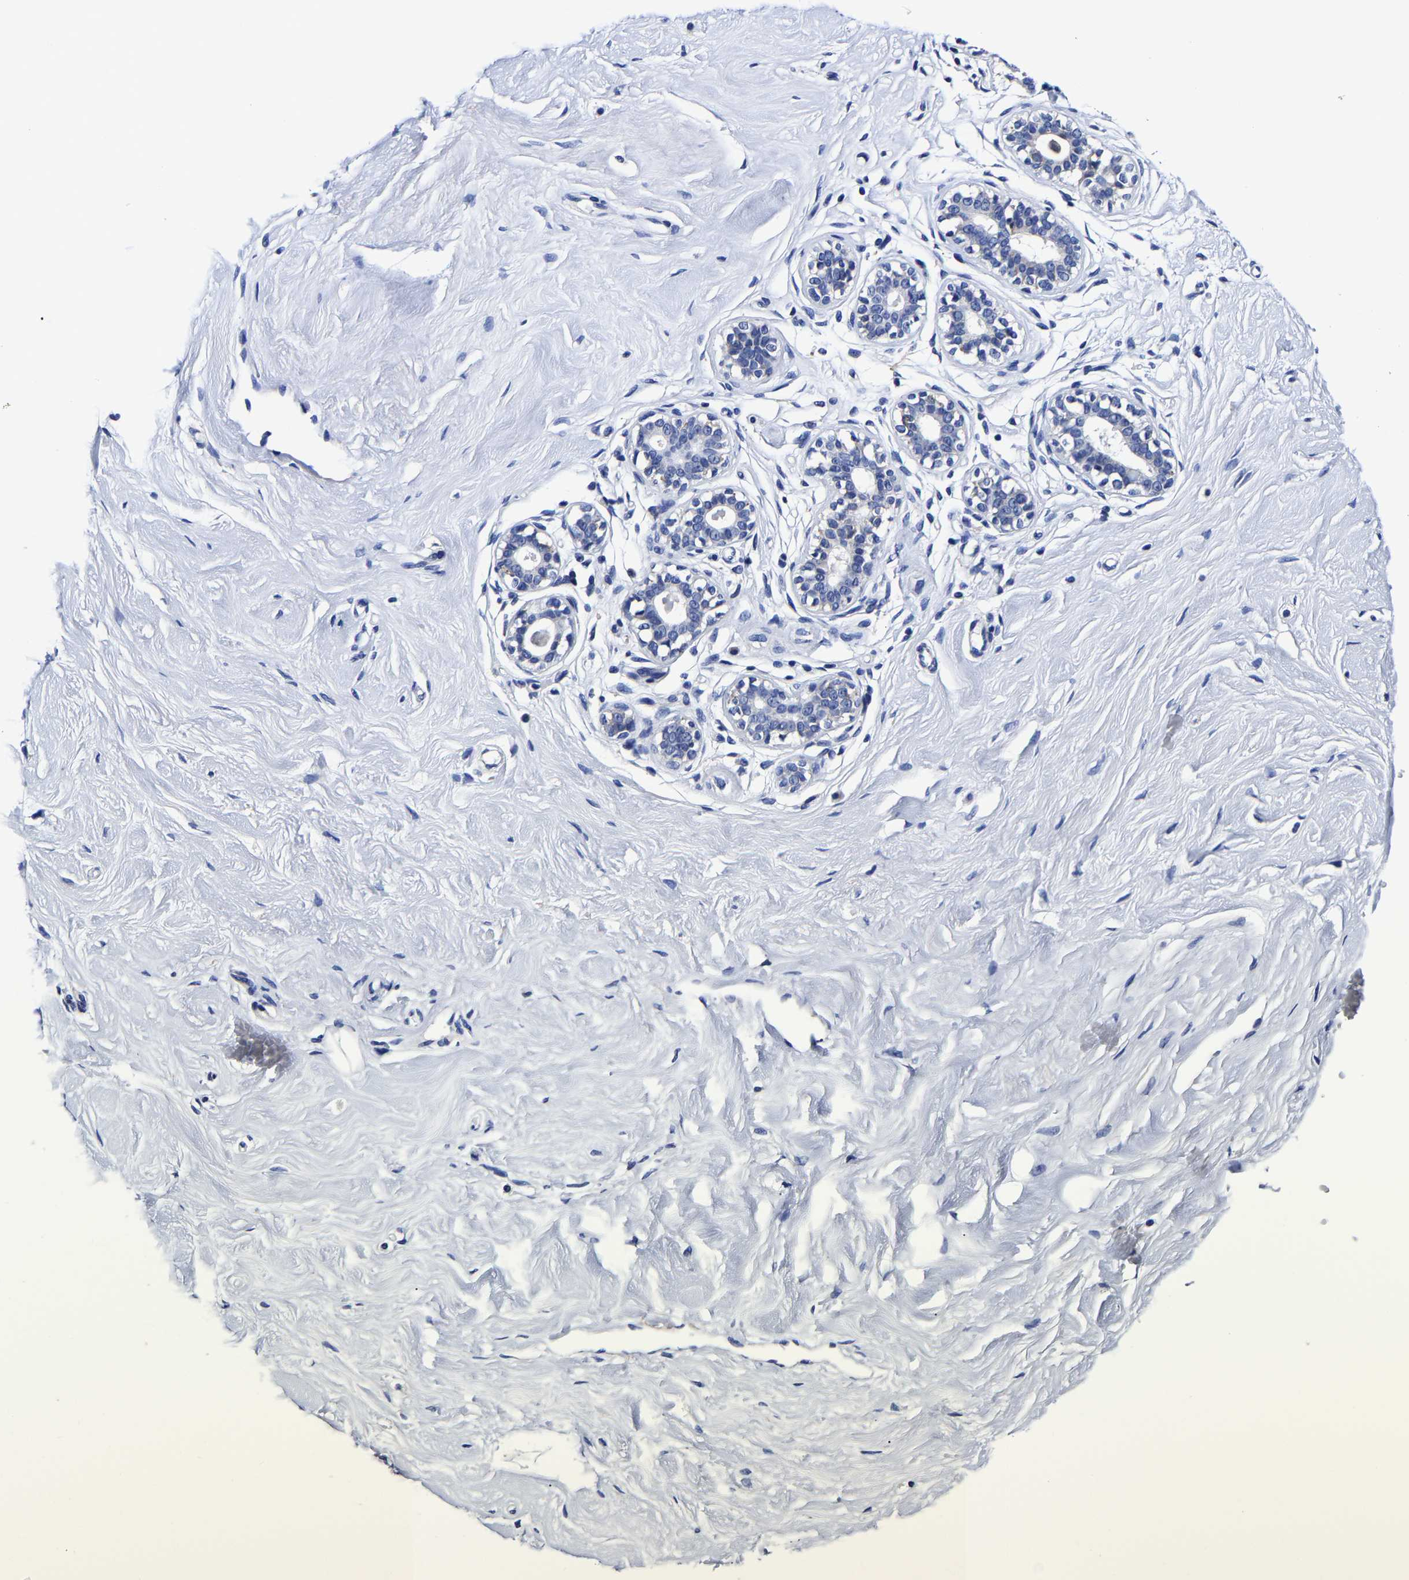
{"staining": {"intensity": "negative", "quantity": "none", "location": "none"}, "tissue": "breast", "cell_type": "Adipocytes", "image_type": "normal", "snomed": [{"axis": "morphology", "description": "Normal tissue, NOS"}, {"axis": "topography", "description": "Breast"}], "caption": "Immunohistochemistry (IHC) of unremarkable breast shows no expression in adipocytes. Brightfield microscopy of immunohistochemistry stained with DAB (3,3'-diaminobenzidine) (brown) and hematoxylin (blue), captured at high magnification.", "gene": "AASS", "patient": {"sex": "female", "age": 23}}